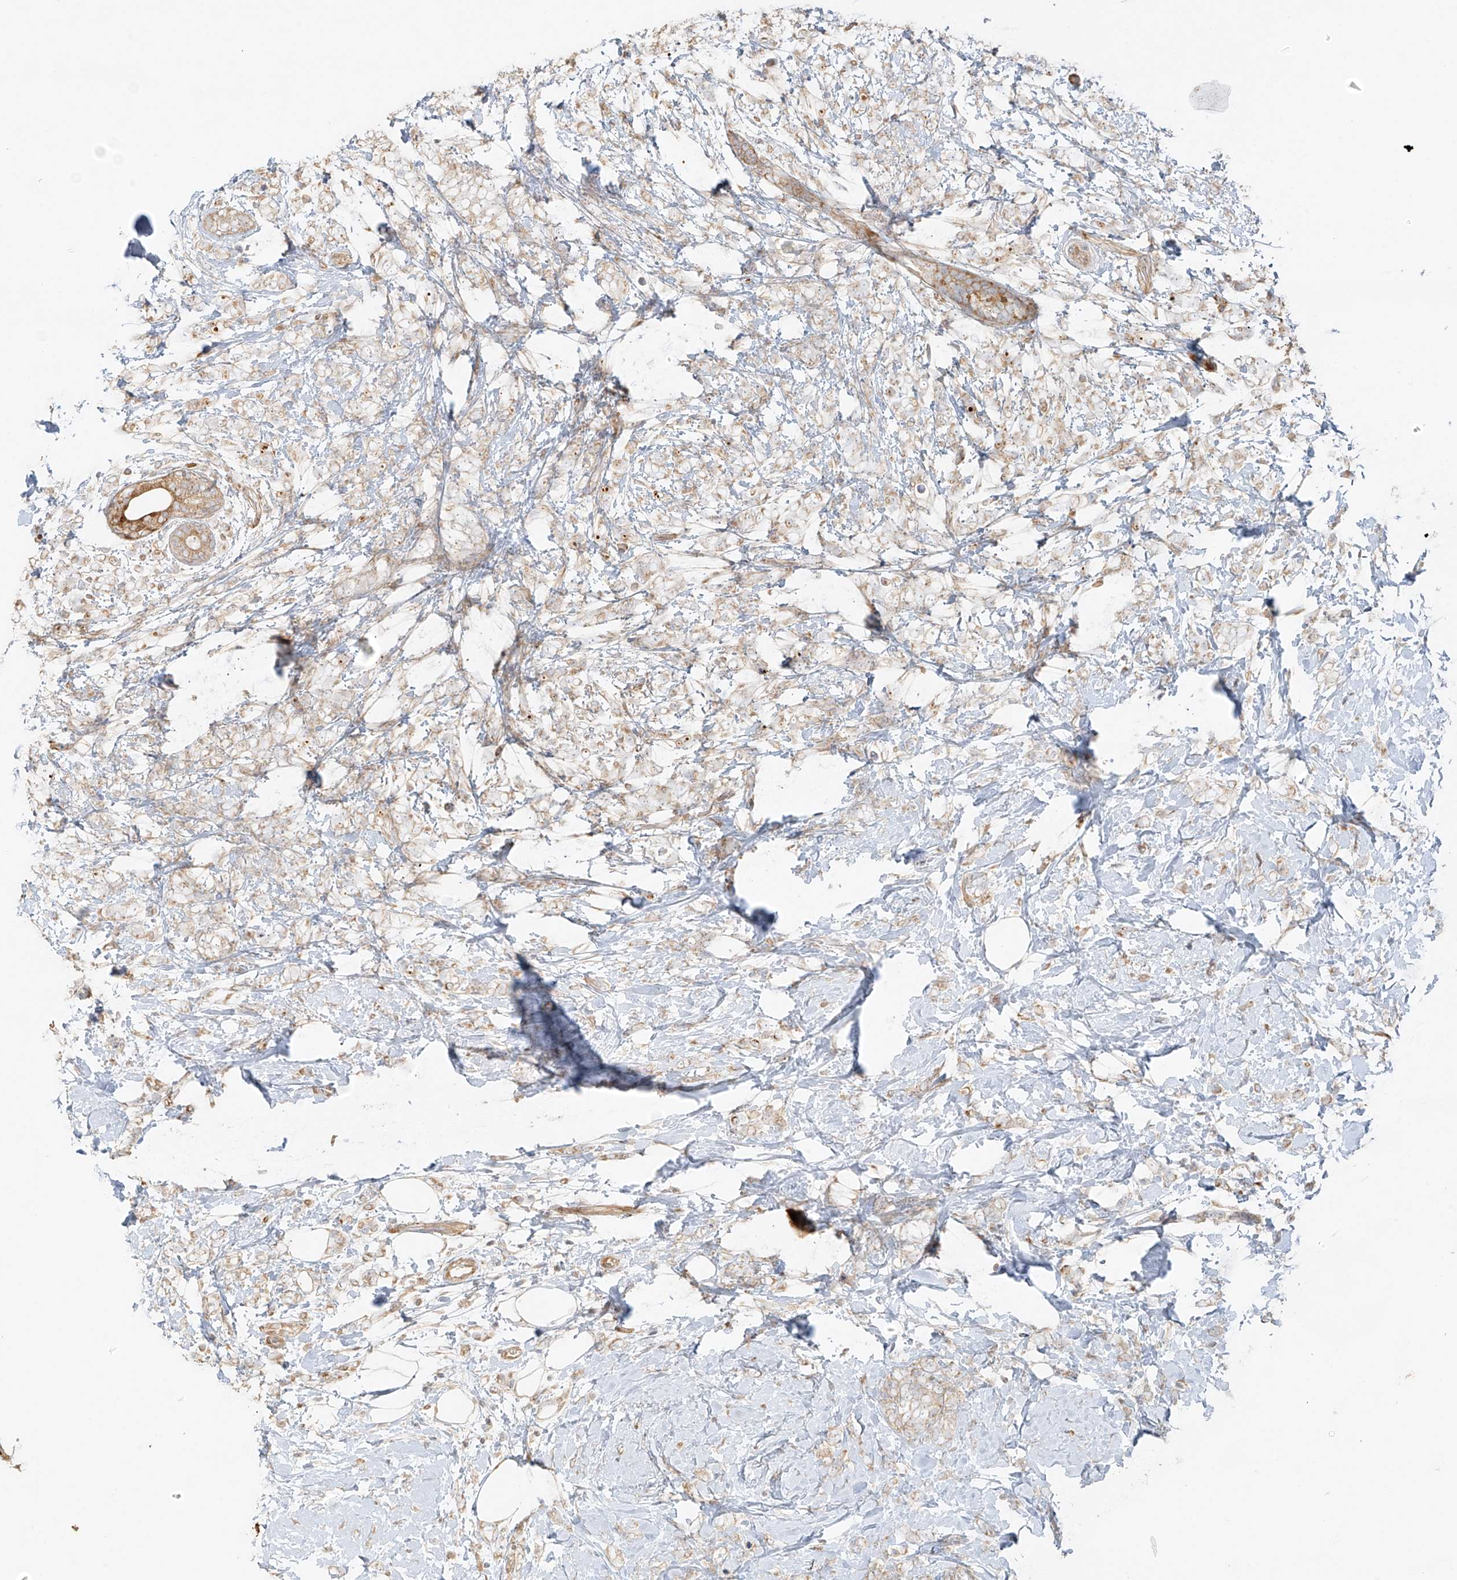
{"staining": {"intensity": "weak", "quantity": "25%-75%", "location": "cytoplasmic/membranous"}, "tissue": "breast cancer", "cell_type": "Tumor cells", "image_type": "cancer", "snomed": [{"axis": "morphology", "description": "Lobular carcinoma"}, {"axis": "topography", "description": "Breast"}], "caption": "Tumor cells show low levels of weak cytoplasmic/membranous positivity in about 25%-75% of cells in human breast lobular carcinoma. (DAB (3,3'-diaminobenzidine) IHC with brightfield microscopy, high magnification).", "gene": "MIPEP", "patient": {"sex": "female", "age": 58}}